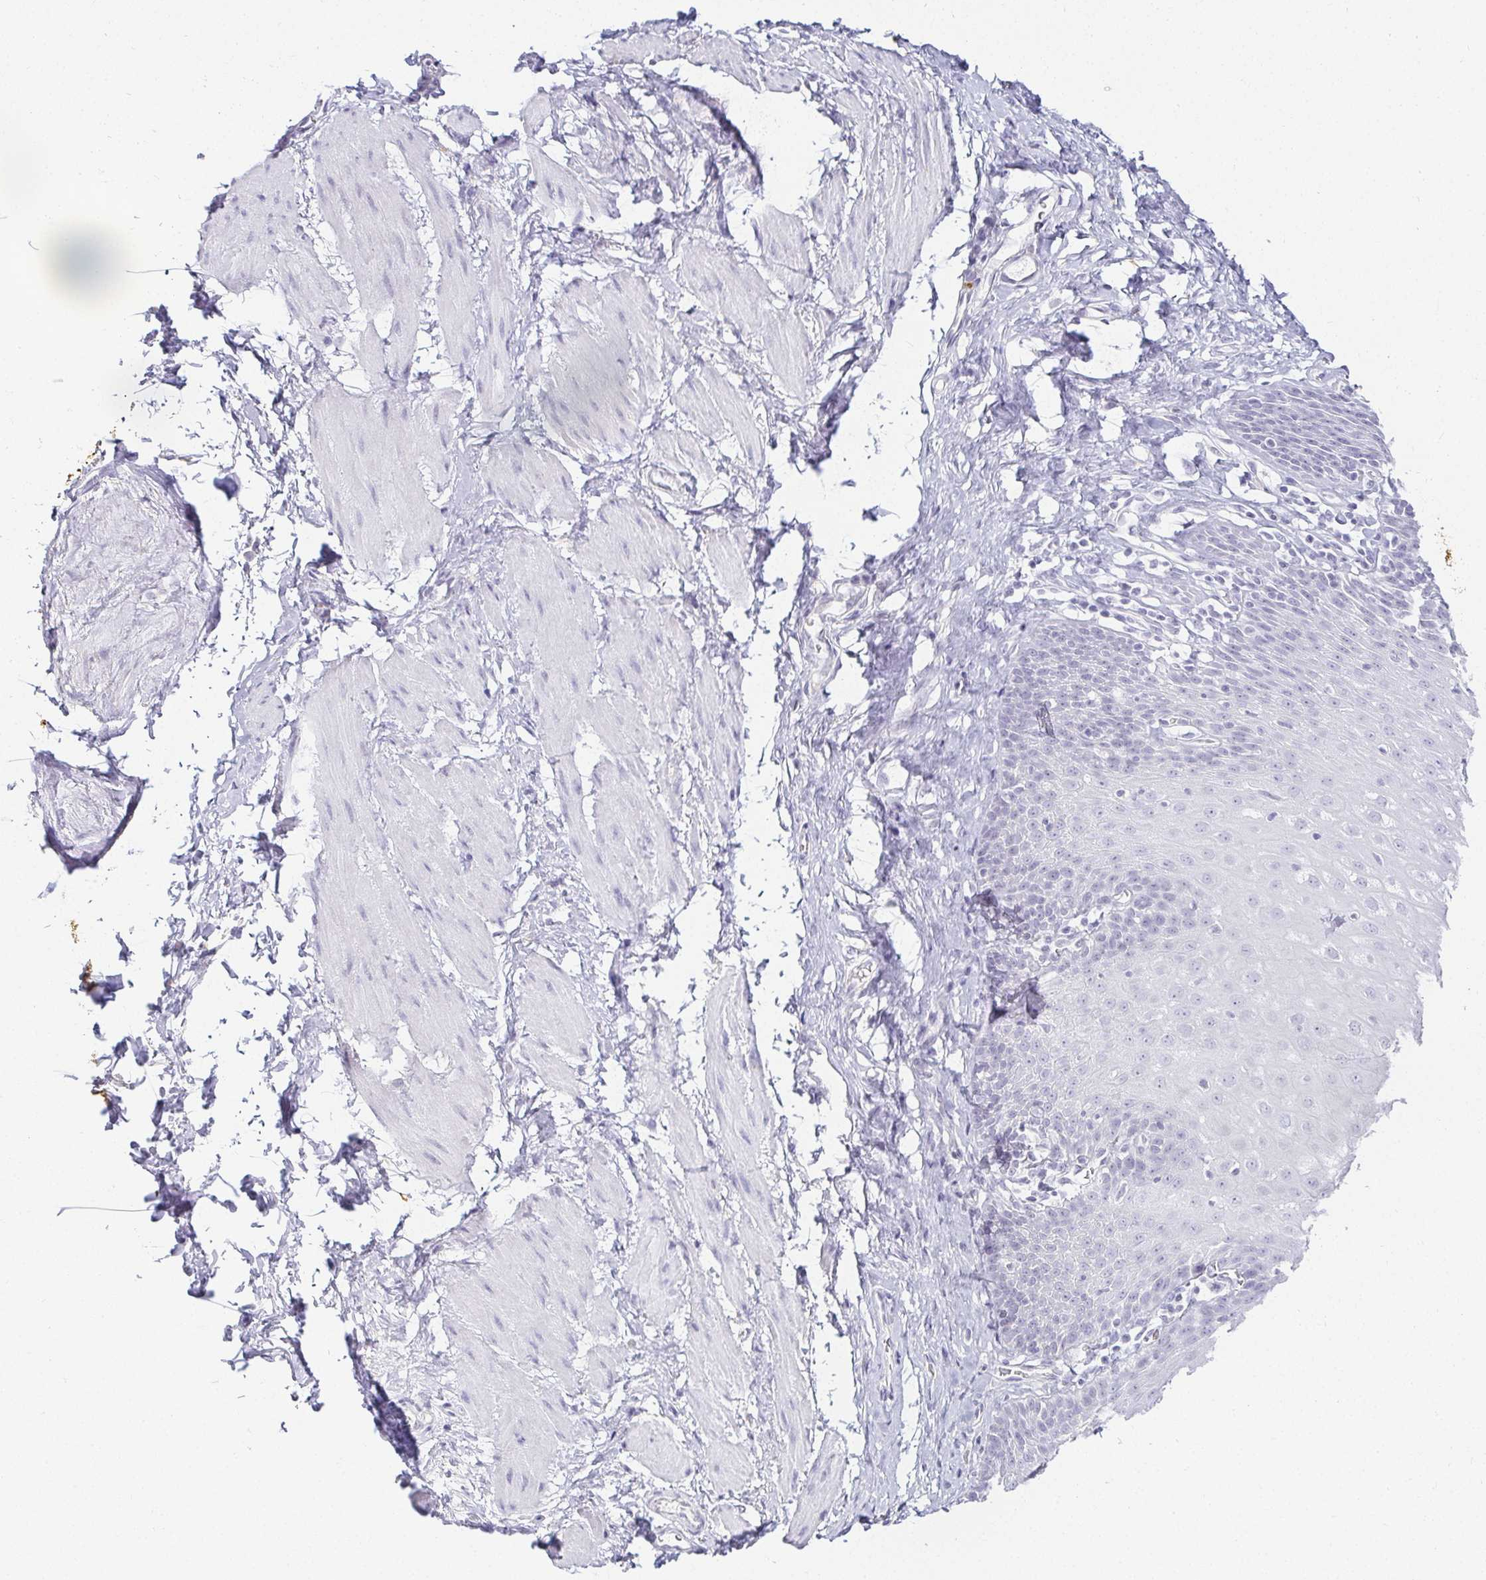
{"staining": {"intensity": "weak", "quantity": "<25%", "location": "cytoplasmic/membranous"}, "tissue": "esophagus", "cell_type": "Squamous epithelial cells", "image_type": "normal", "snomed": [{"axis": "morphology", "description": "Normal tissue, NOS"}, {"axis": "topography", "description": "Esophagus"}], "caption": "This is an immunohistochemistry (IHC) image of unremarkable human esophagus. There is no staining in squamous epithelial cells.", "gene": "ACAN", "patient": {"sex": "female", "age": 61}}